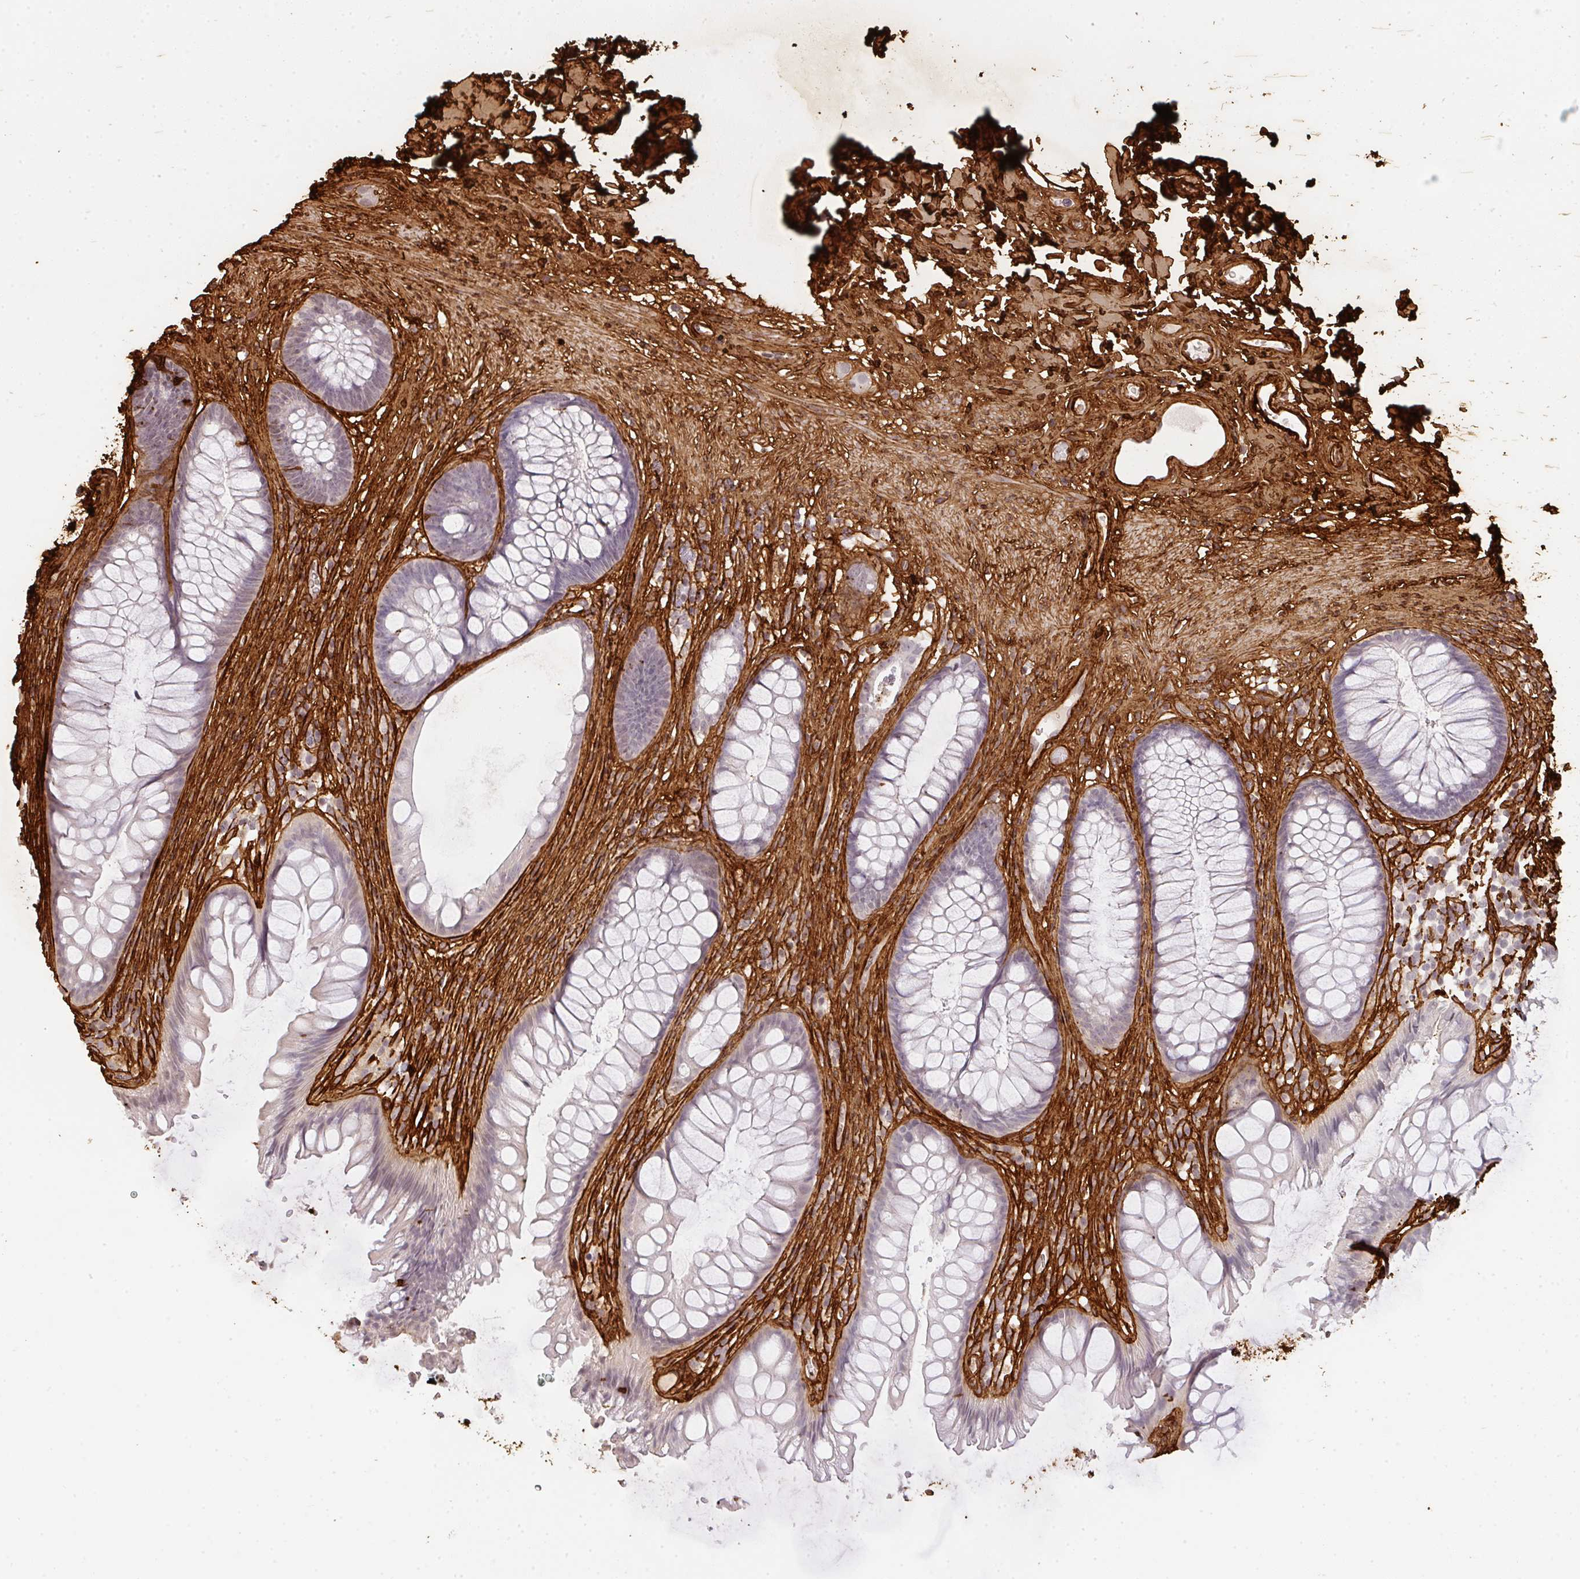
{"staining": {"intensity": "negative", "quantity": "none", "location": "none"}, "tissue": "rectum", "cell_type": "Glandular cells", "image_type": "normal", "snomed": [{"axis": "morphology", "description": "Normal tissue, NOS"}, {"axis": "topography", "description": "Rectum"}], "caption": "This is a image of immunohistochemistry (IHC) staining of unremarkable rectum, which shows no expression in glandular cells.", "gene": "COL3A1", "patient": {"sex": "male", "age": 53}}